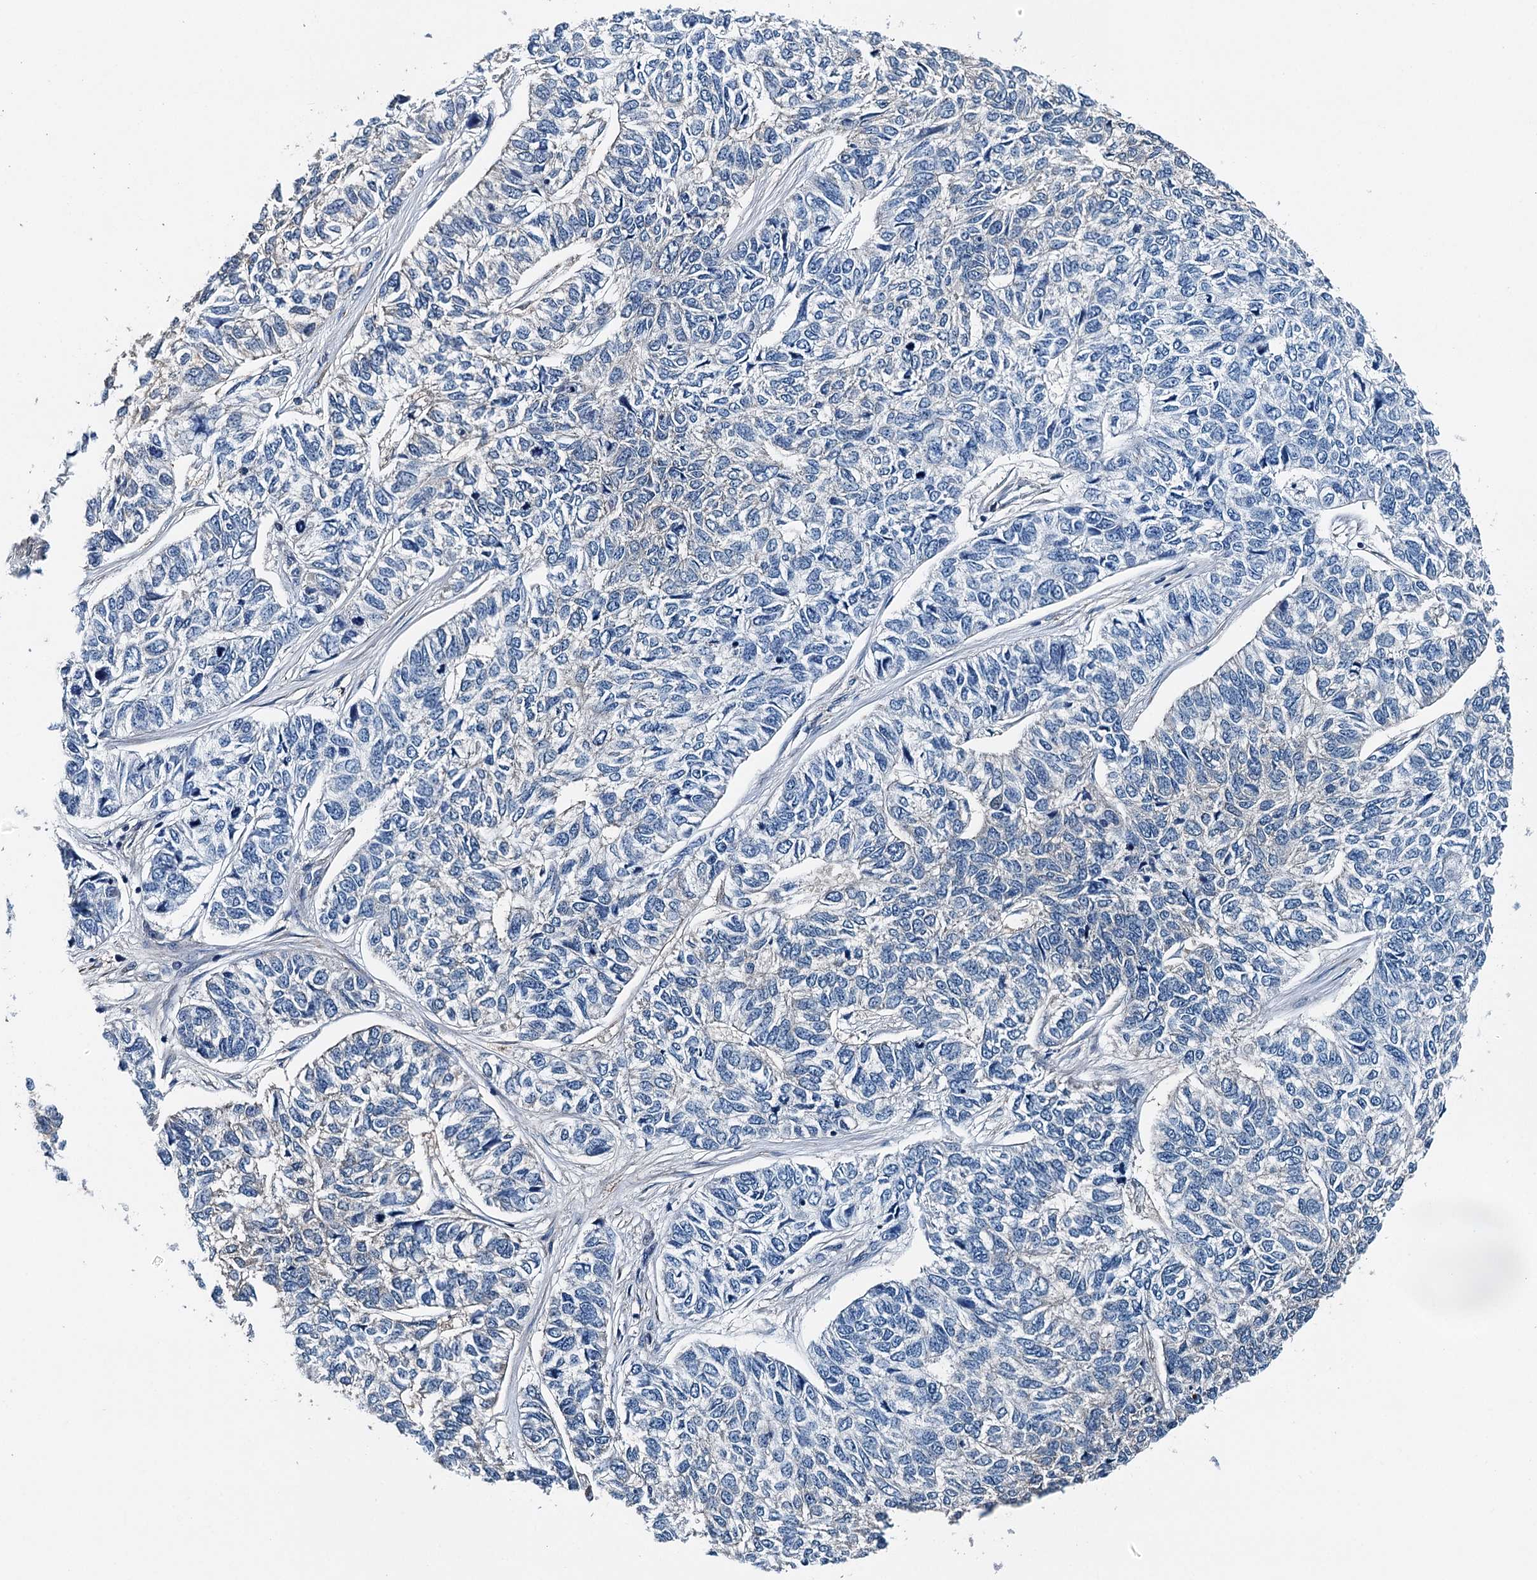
{"staining": {"intensity": "negative", "quantity": "none", "location": "none"}, "tissue": "skin cancer", "cell_type": "Tumor cells", "image_type": "cancer", "snomed": [{"axis": "morphology", "description": "Basal cell carcinoma"}, {"axis": "topography", "description": "Skin"}], "caption": "Skin cancer (basal cell carcinoma) was stained to show a protein in brown. There is no significant positivity in tumor cells.", "gene": "BHMT", "patient": {"sex": "female", "age": 65}}